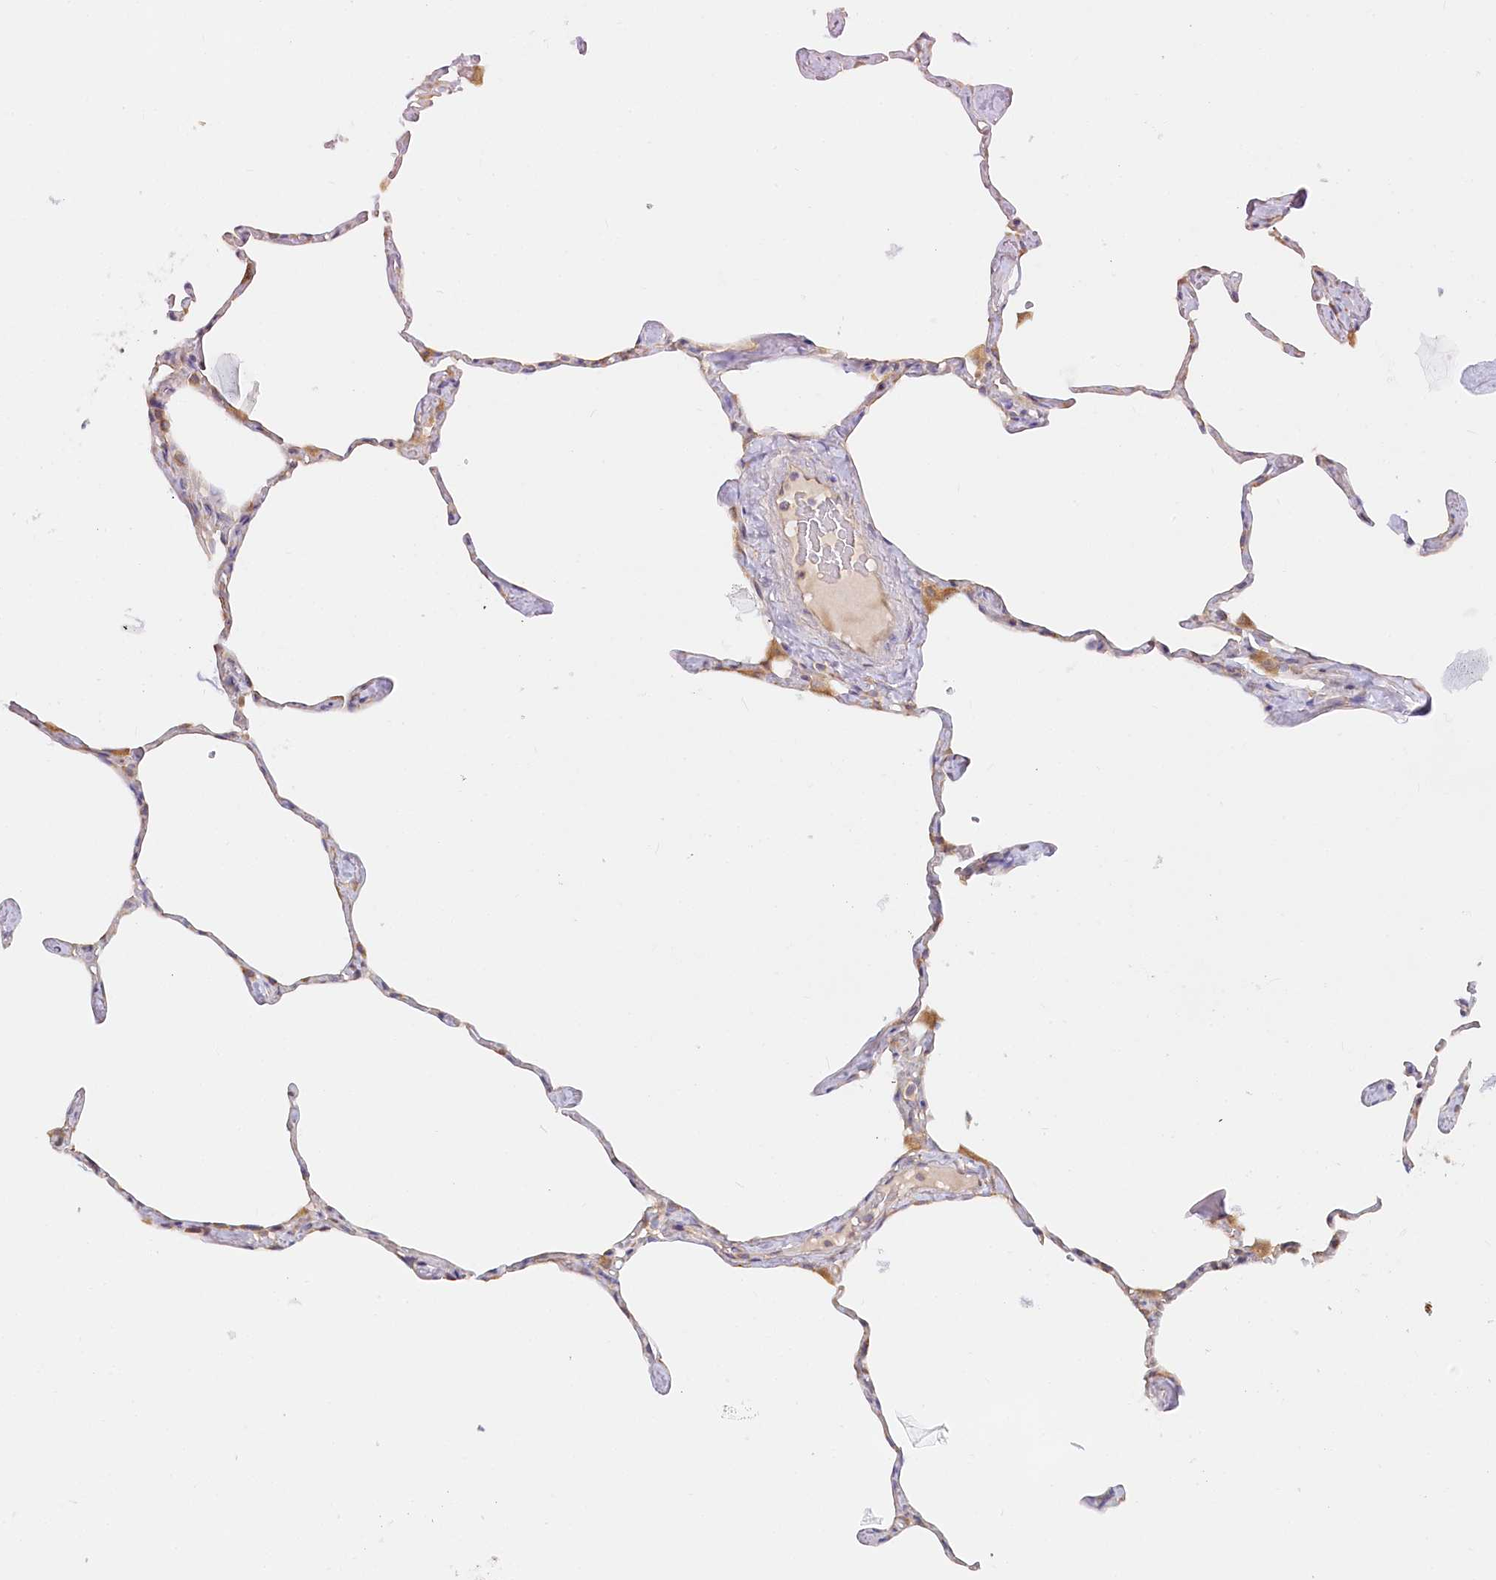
{"staining": {"intensity": "moderate", "quantity": "<25%", "location": "cytoplasmic/membranous"}, "tissue": "lung", "cell_type": "Alveolar cells", "image_type": "normal", "snomed": [{"axis": "morphology", "description": "Normal tissue, NOS"}, {"axis": "topography", "description": "Lung"}], "caption": "Protein analysis of normal lung displays moderate cytoplasmic/membranous expression in about <25% of alveolar cells. The protein is stained brown, and the nuclei are stained in blue (DAB IHC with brightfield microscopy, high magnification).", "gene": "PAIP2", "patient": {"sex": "male", "age": 65}}